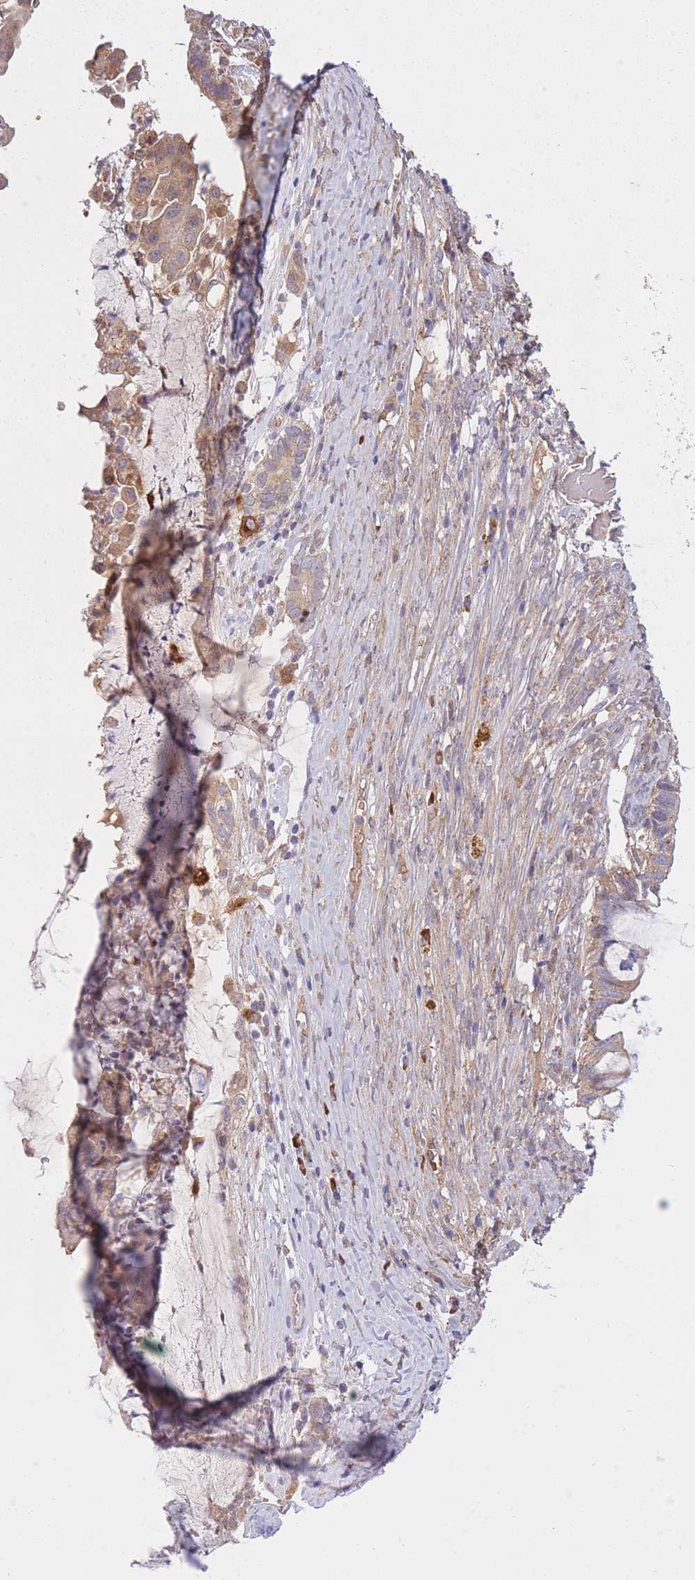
{"staining": {"intensity": "moderate", "quantity": ">75%", "location": "cytoplasmic/membranous"}, "tissue": "ovarian cancer", "cell_type": "Tumor cells", "image_type": "cancer", "snomed": [{"axis": "morphology", "description": "Cystadenocarcinoma, mucinous, NOS"}, {"axis": "topography", "description": "Ovary"}], "caption": "Immunohistochemistry photomicrograph of neoplastic tissue: human ovarian cancer (mucinous cystadenocarcinoma) stained using IHC reveals medium levels of moderate protein expression localized specifically in the cytoplasmic/membranous of tumor cells, appearing as a cytoplasmic/membranous brown color.", "gene": "POLR3F", "patient": {"sex": "female", "age": 61}}